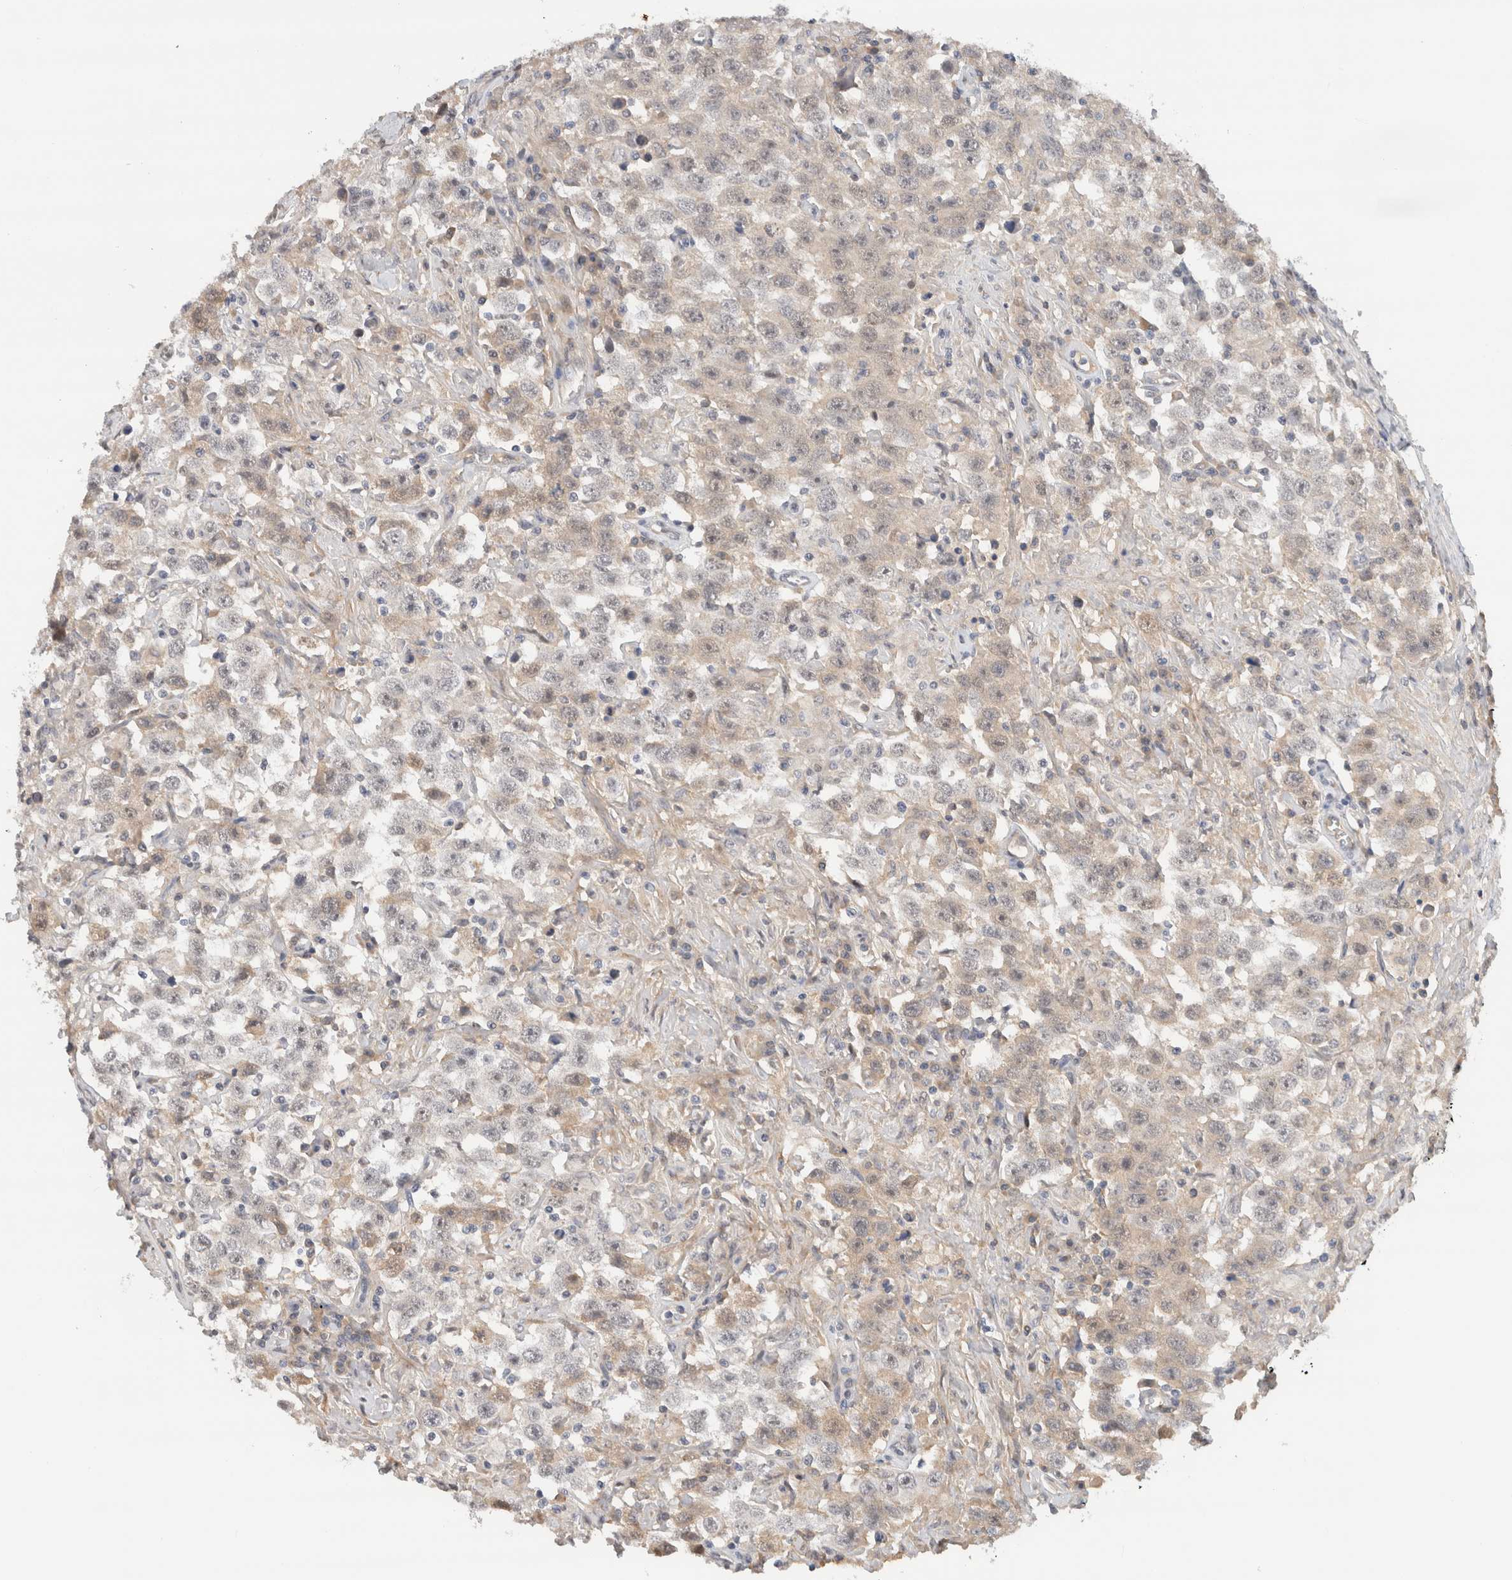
{"staining": {"intensity": "weak", "quantity": "25%-75%", "location": "cytoplasmic/membranous"}, "tissue": "testis cancer", "cell_type": "Tumor cells", "image_type": "cancer", "snomed": [{"axis": "morphology", "description": "Seminoma, NOS"}, {"axis": "topography", "description": "Testis"}], "caption": "This photomicrograph displays testis cancer stained with immunohistochemistry to label a protein in brown. The cytoplasmic/membranous of tumor cells show weak positivity for the protein. Nuclei are counter-stained blue.", "gene": "HCN3", "patient": {"sex": "male", "age": 41}}